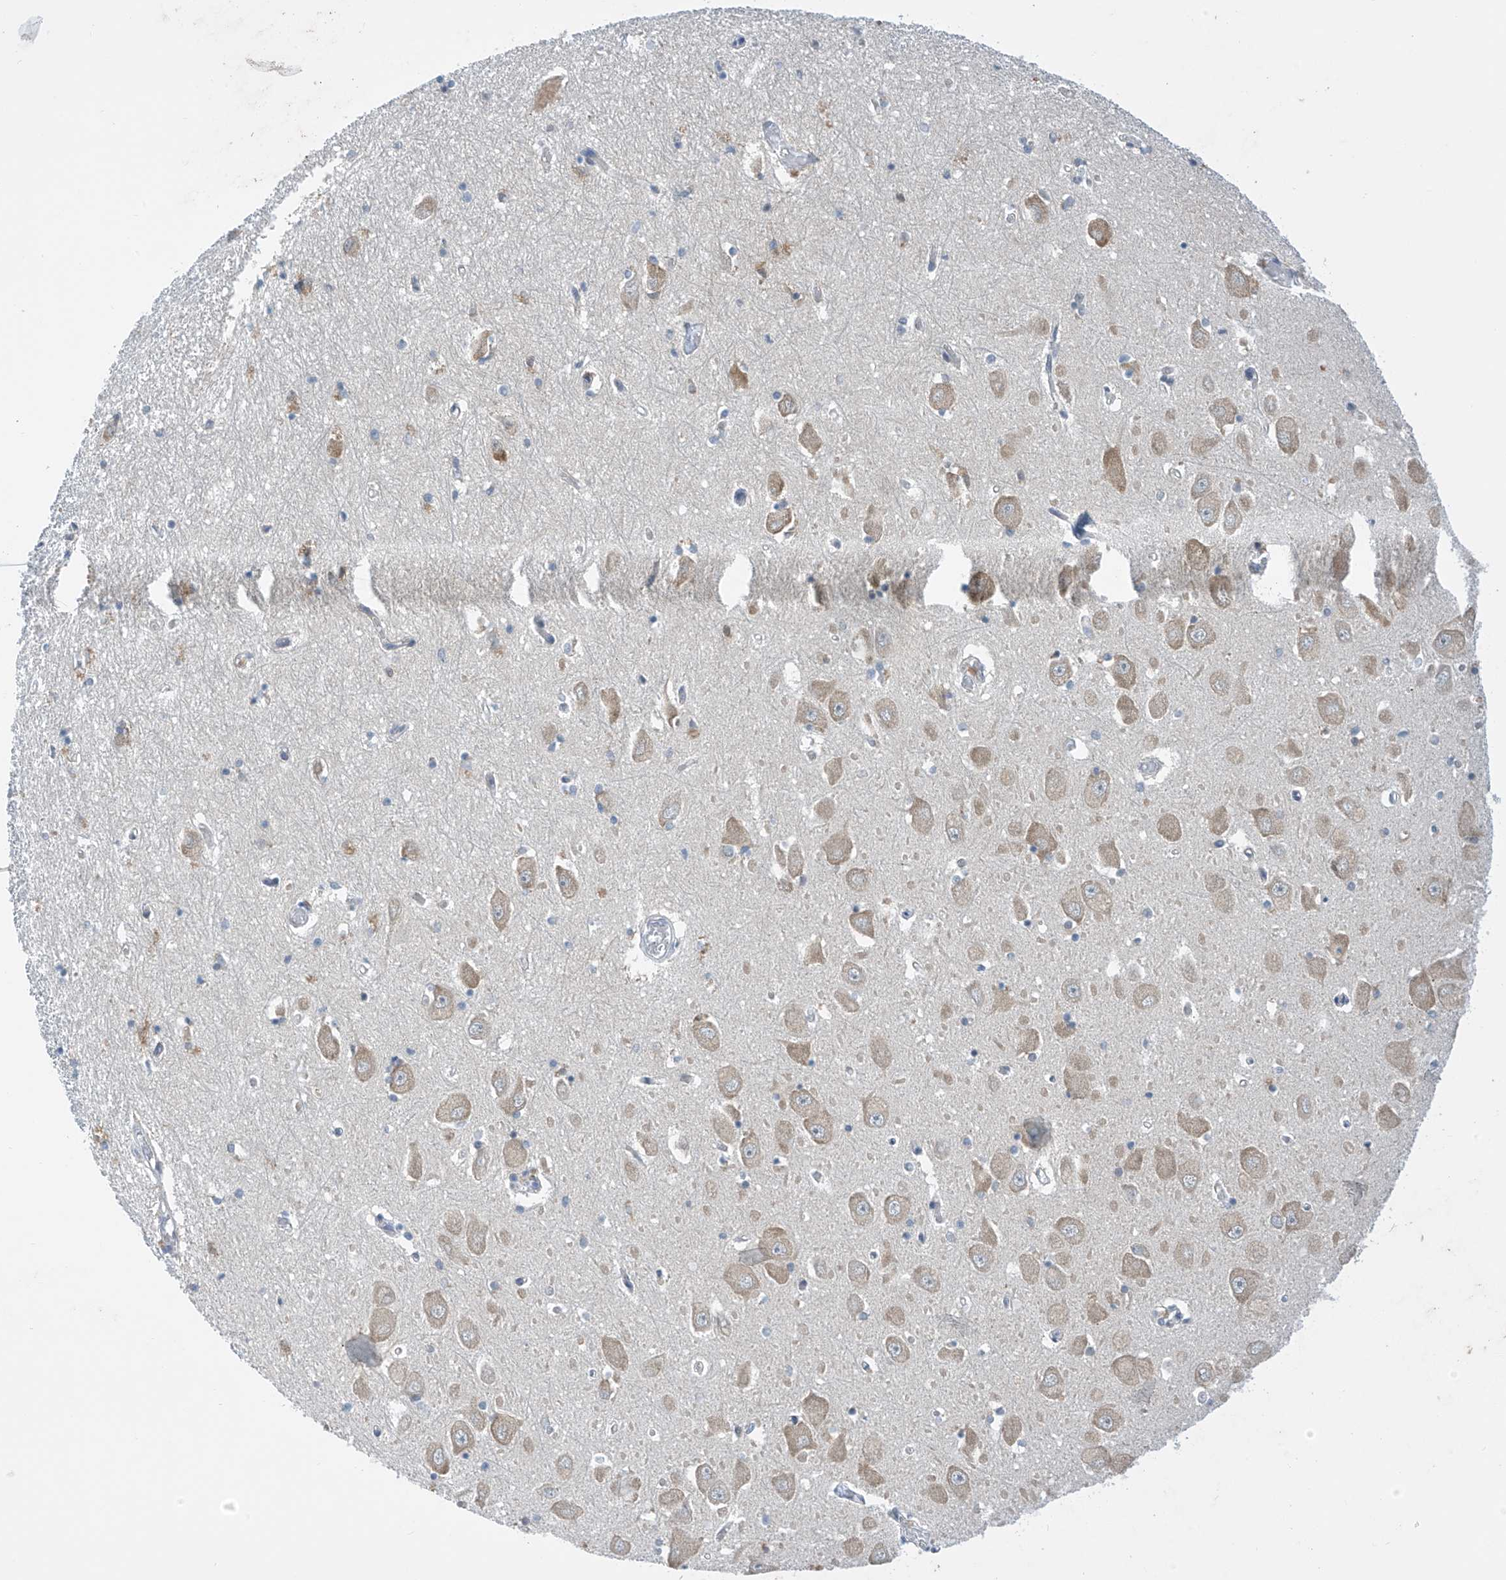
{"staining": {"intensity": "weak", "quantity": "<25%", "location": "cytoplasmic/membranous"}, "tissue": "hippocampus", "cell_type": "Glial cells", "image_type": "normal", "snomed": [{"axis": "morphology", "description": "Normal tissue, NOS"}, {"axis": "topography", "description": "Hippocampus"}], "caption": "Normal hippocampus was stained to show a protein in brown. There is no significant positivity in glial cells. Nuclei are stained in blue.", "gene": "APLF", "patient": {"sex": "male", "age": 70}}